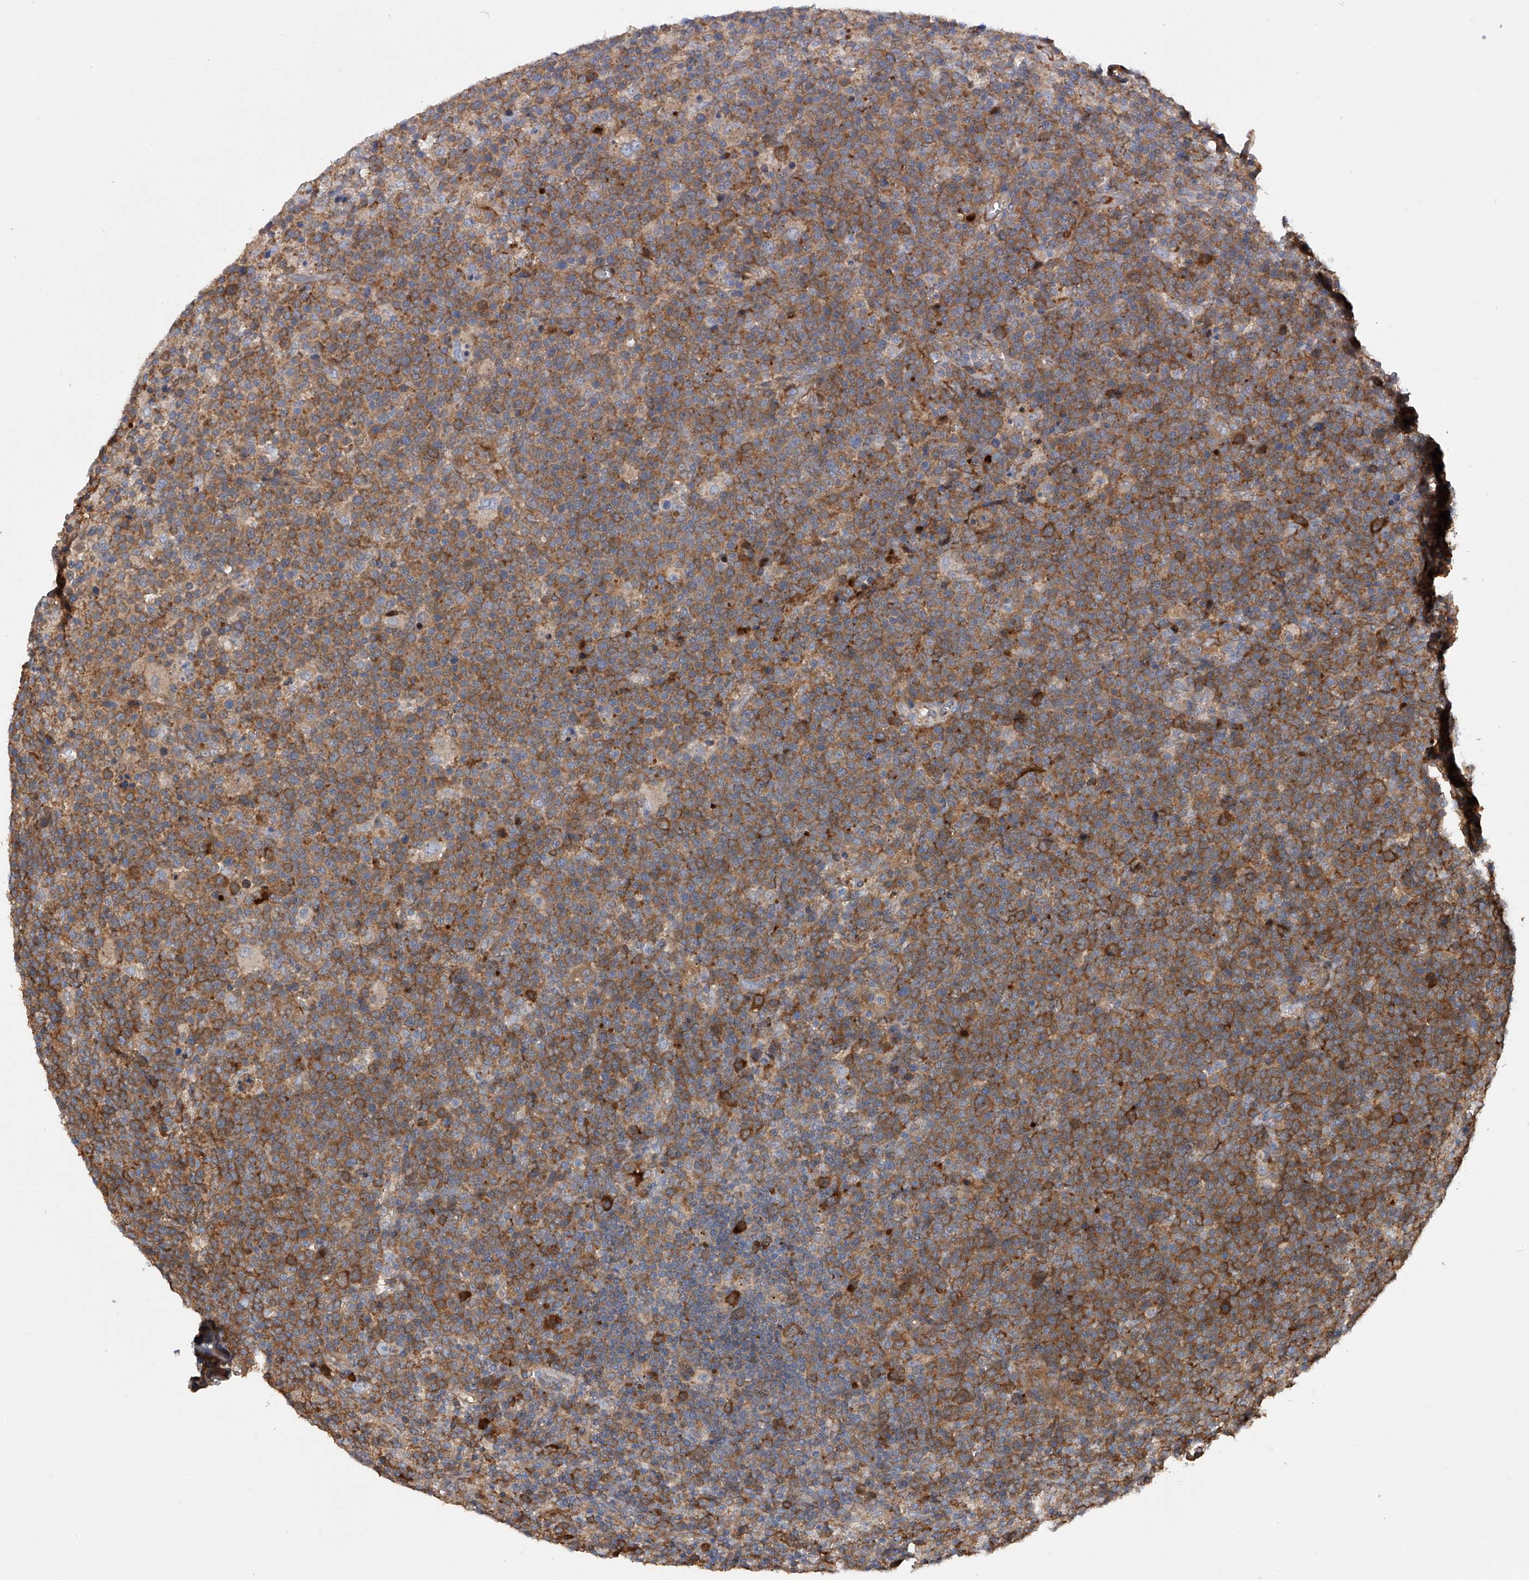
{"staining": {"intensity": "moderate", "quantity": ">75%", "location": "cytoplasmic/membranous"}, "tissue": "lymphoma", "cell_type": "Tumor cells", "image_type": "cancer", "snomed": [{"axis": "morphology", "description": "Malignant lymphoma, non-Hodgkin's type, High grade"}, {"axis": "topography", "description": "Lymph node"}], "caption": "This micrograph reveals IHC staining of malignant lymphoma, non-Hodgkin's type (high-grade), with medium moderate cytoplasmic/membranous expression in about >75% of tumor cells.", "gene": "NUDT17", "patient": {"sex": "male", "age": 61}}